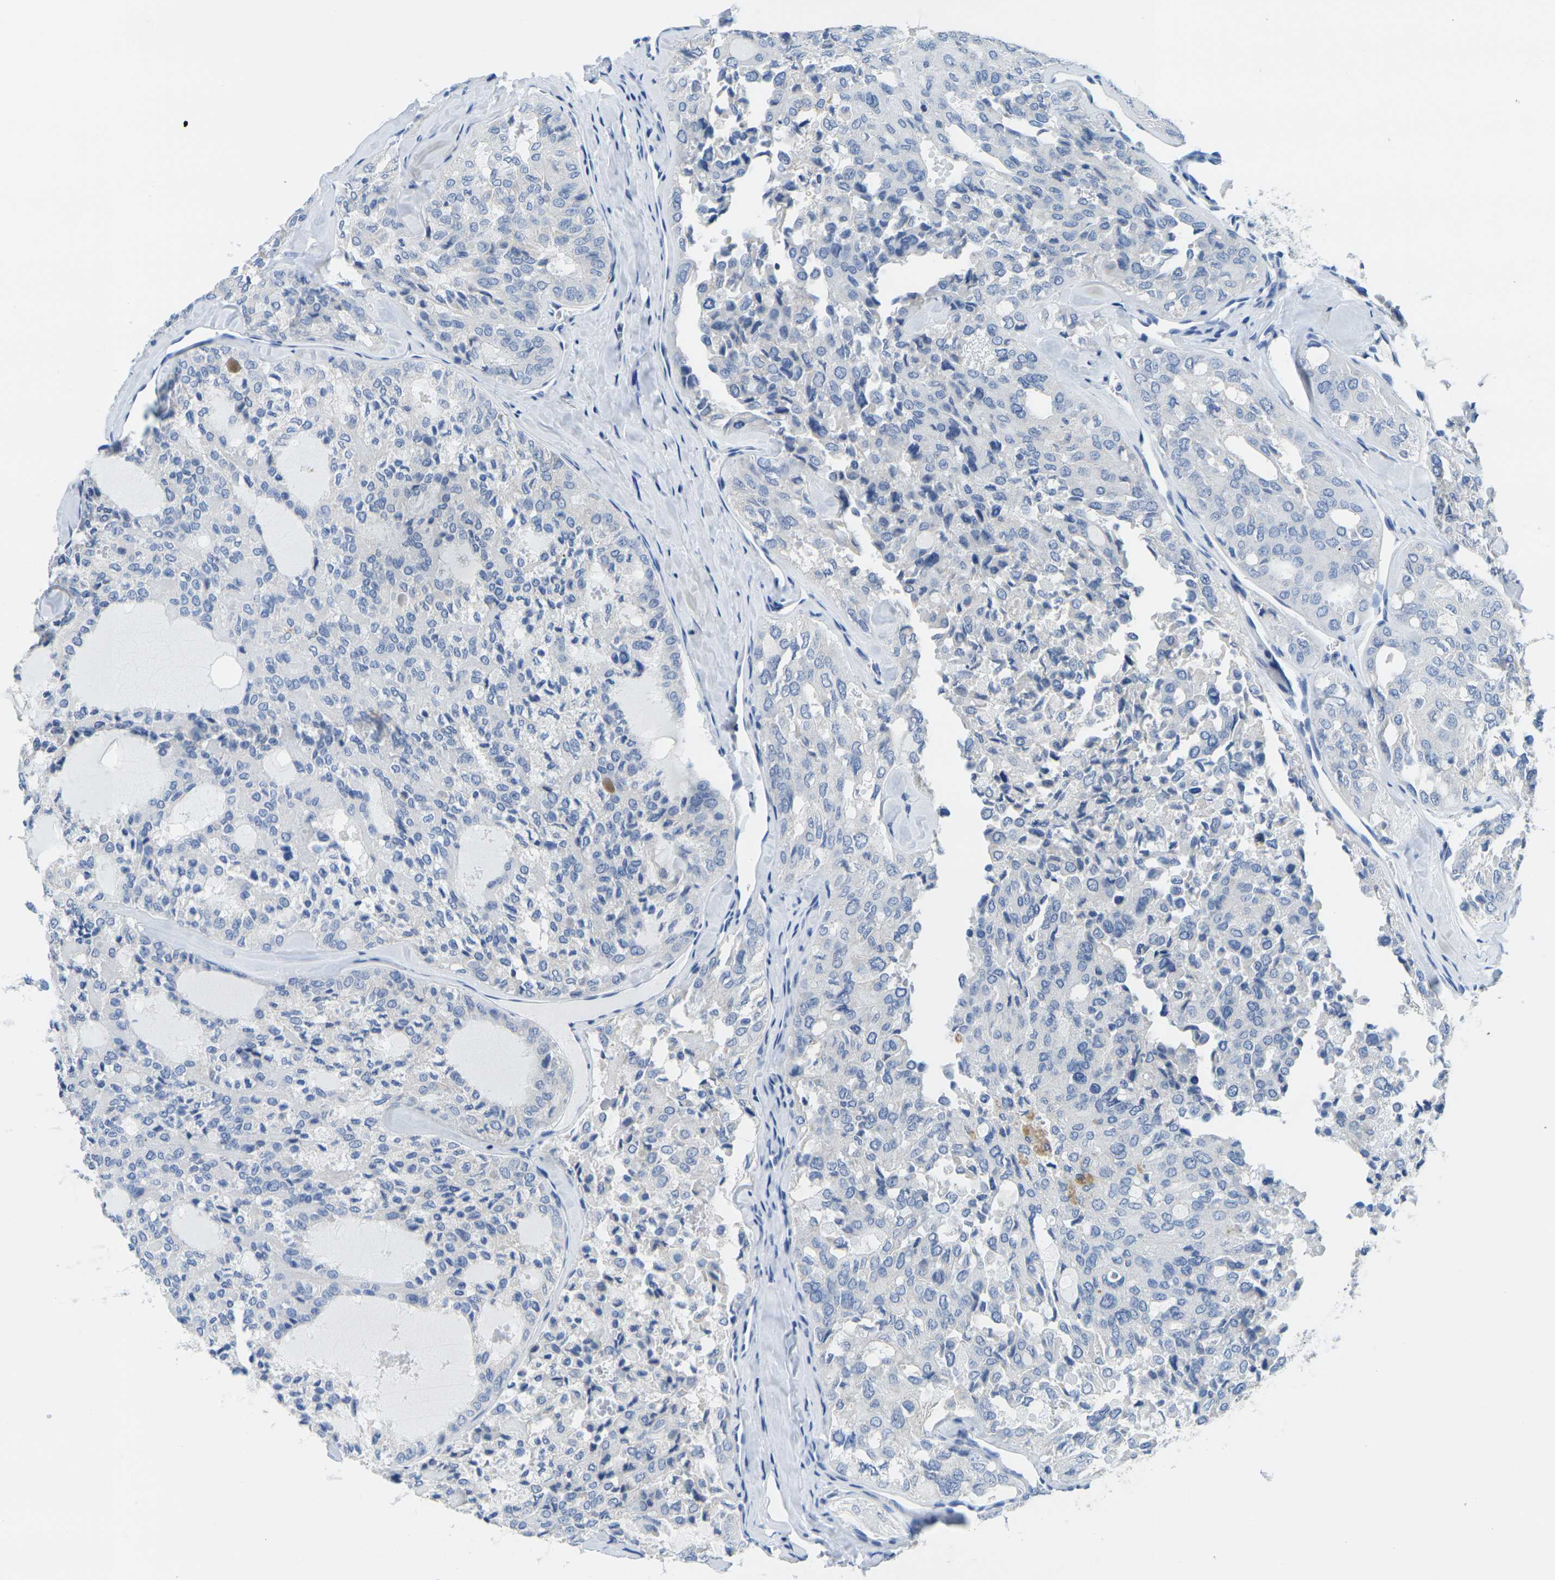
{"staining": {"intensity": "negative", "quantity": "none", "location": "none"}, "tissue": "thyroid cancer", "cell_type": "Tumor cells", "image_type": "cancer", "snomed": [{"axis": "morphology", "description": "Follicular adenoma carcinoma, NOS"}, {"axis": "topography", "description": "Thyroid gland"}], "caption": "IHC image of follicular adenoma carcinoma (thyroid) stained for a protein (brown), which demonstrates no staining in tumor cells.", "gene": "FAM3D", "patient": {"sex": "male", "age": 75}}